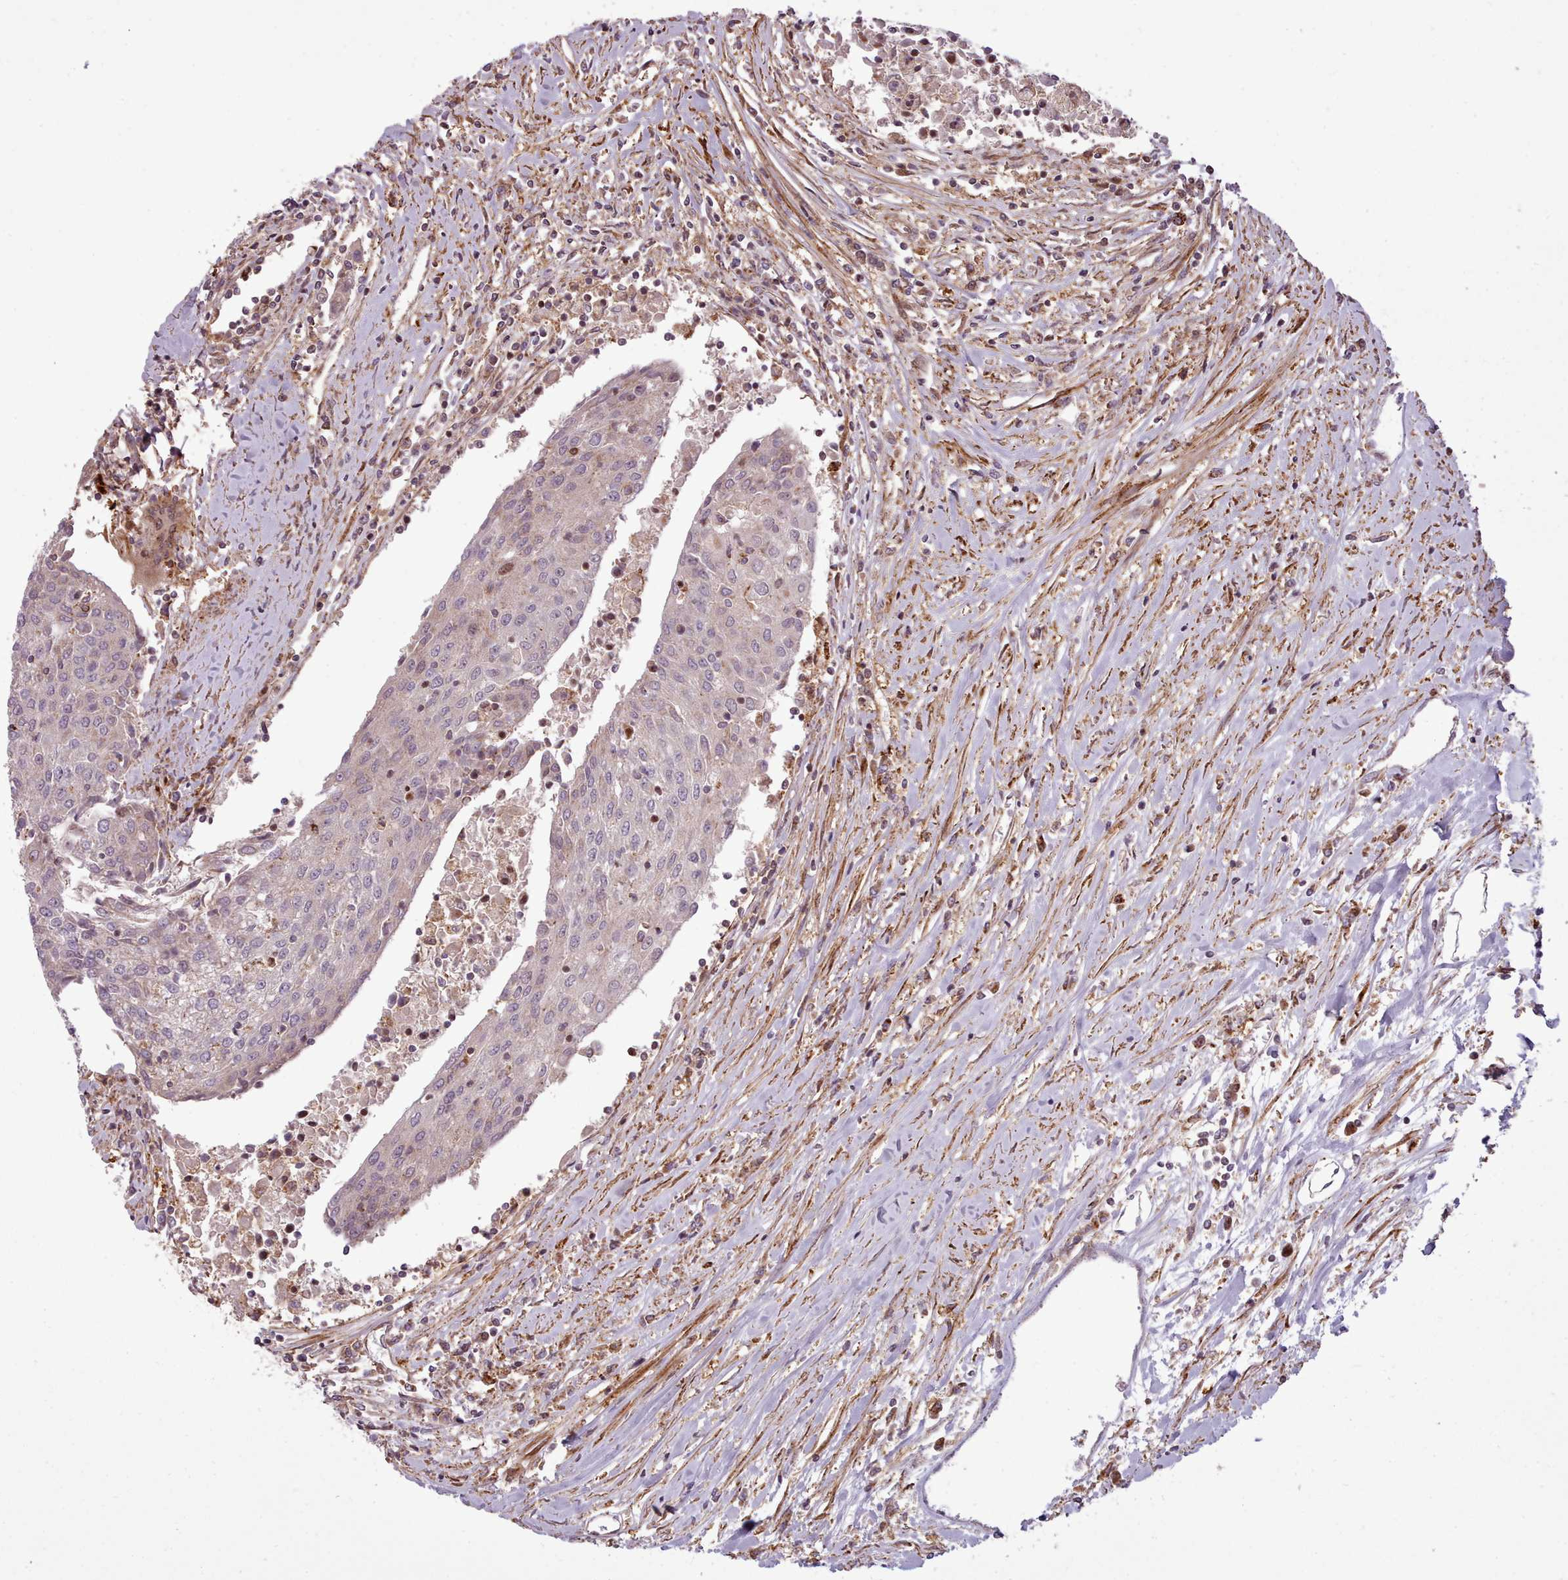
{"staining": {"intensity": "negative", "quantity": "none", "location": "none"}, "tissue": "urothelial cancer", "cell_type": "Tumor cells", "image_type": "cancer", "snomed": [{"axis": "morphology", "description": "Urothelial carcinoma, High grade"}, {"axis": "topography", "description": "Urinary bladder"}], "caption": "The micrograph exhibits no staining of tumor cells in high-grade urothelial carcinoma.", "gene": "NLRP7", "patient": {"sex": "female", "age": 85}}